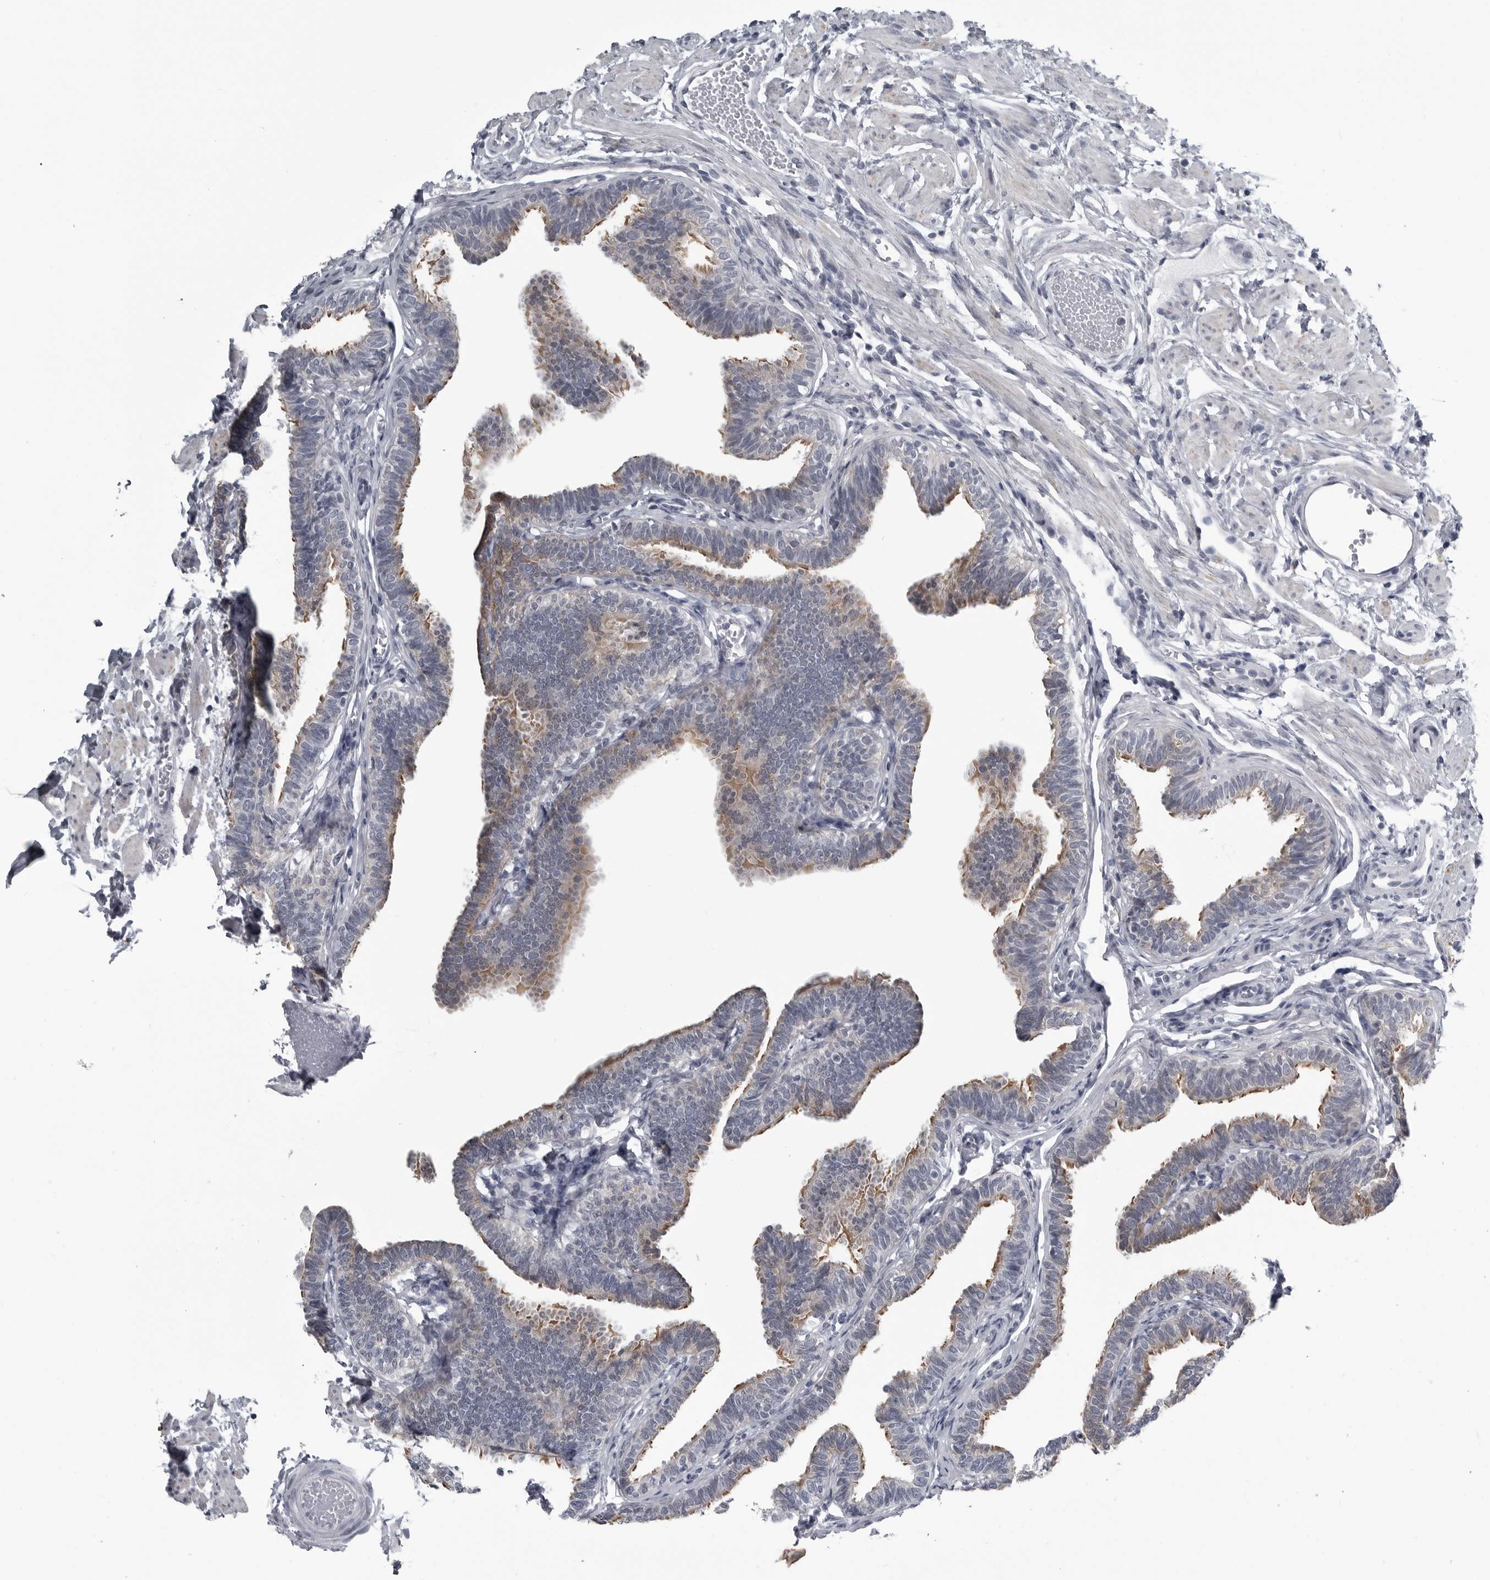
{"staining": {"intensity": "moderate", "quantity": "25%-75%", "location": "cytoplasmic/membranous"}, "tissue": "fallopian tube", "cell_type": "Glandular cells", "image_type": "normal", "snomed": [{"axis": "morphology", "description": "Normal tissue, NOS"}, {"axis": "topography", "description": "Fallopian tube"}, {"axis": "topography", "description": "Ovary"}], "caption": "Benign fallopian tube was stained to show a protein in brown. There is medium levels of moderate cytoplasmic/membranous positivity in about 25%-75% of glandular cells.", "gene": "MYOC", "patient": {"sex": "female", "age": 23}}